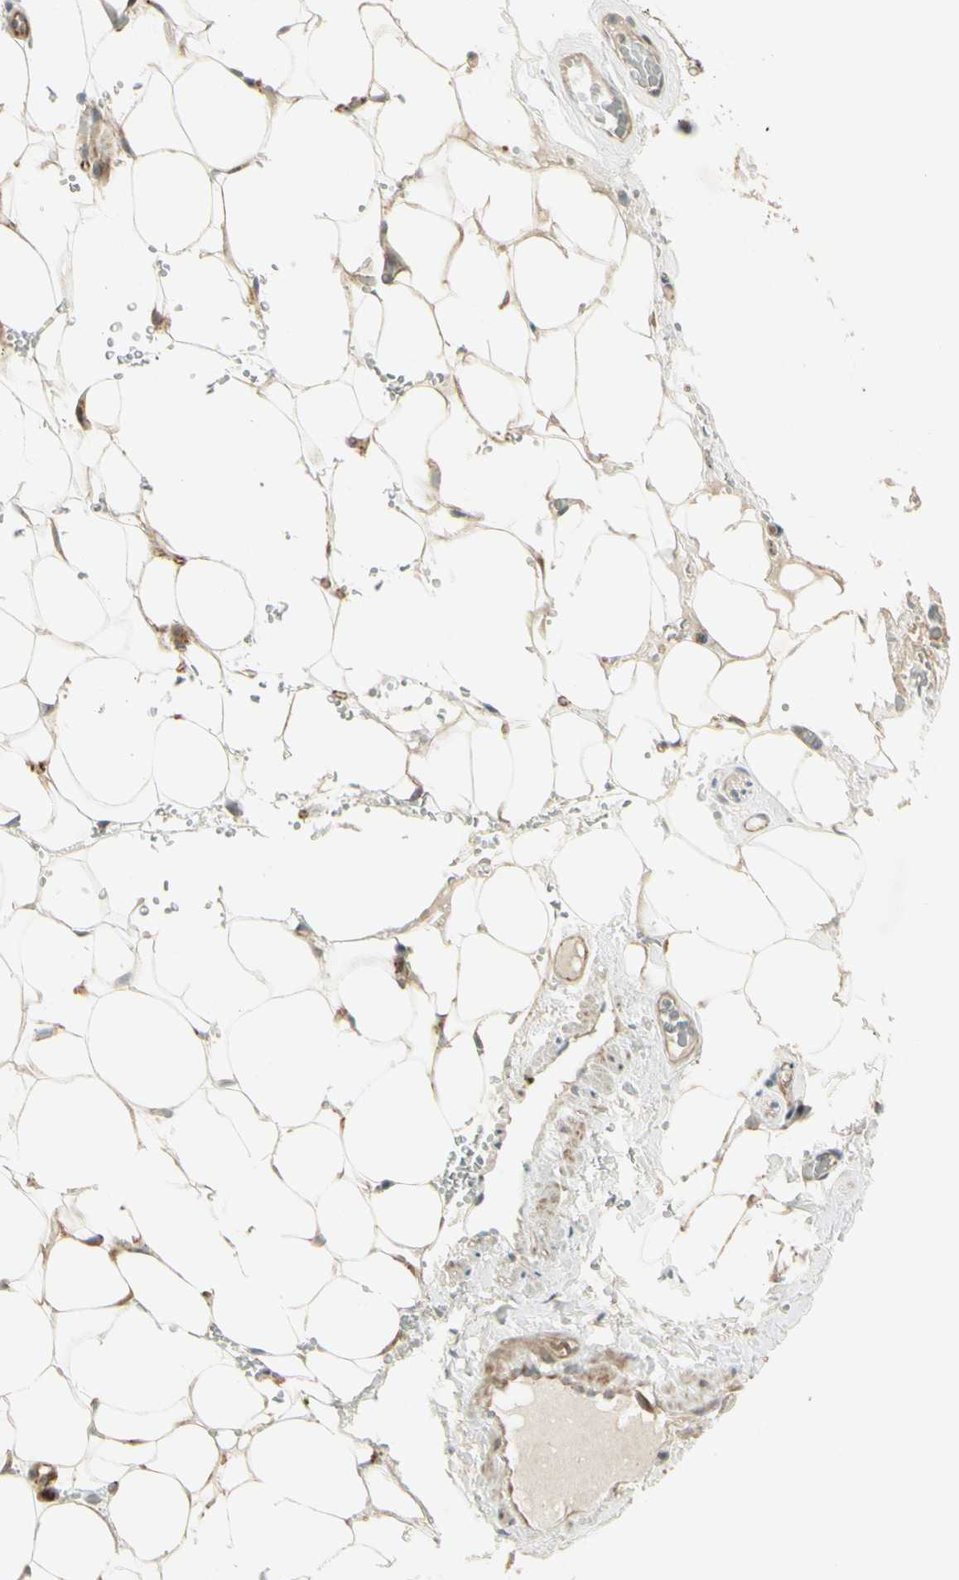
{"staining": {"intensity": "negative", "quantity": "none", "location": "none"}, "tissue": "adipose tissue", "cell_type": "Adipocytes", "image_type": "normal", "snomed": [{"axis": "morphology", "description": "Normal tissue, NOS"}, {"axis": "topography", "description": "Peripheral nerve tissue"}], "caption": "This is a photomicrograph of immunohistochemistry (IHC) staining of normal adipose tissue, which shows no expression in adipocytes. The staining is performed using DAB (3,3'-diaminobenzidine) brown chromogen with nuclei counter-stained in using hematoxylin.", "gene": "NDFIP1", "patient": {"sex": "male", "age": 70}}